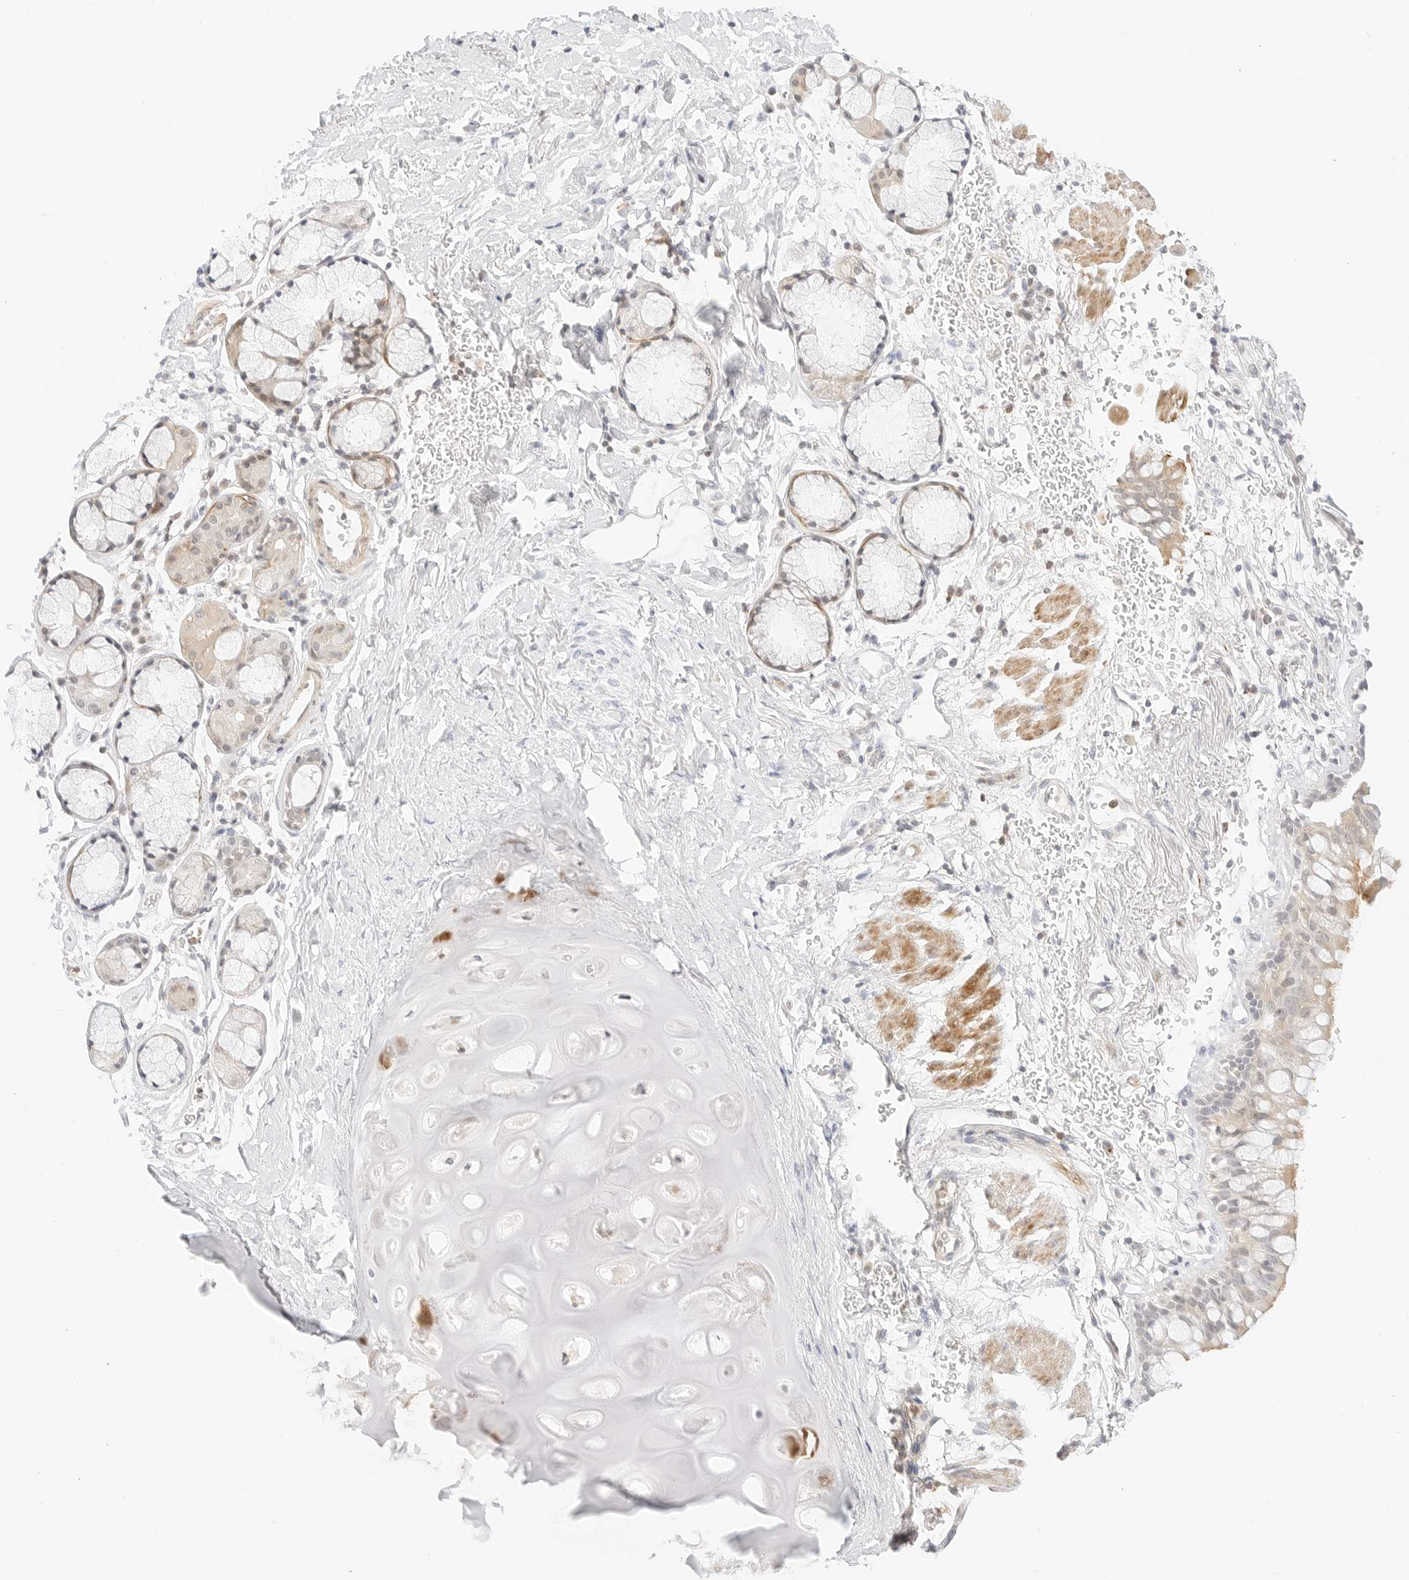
{"staining": {"intensity": "moderate", "quantity": "<25%", "location": "cytoplasmic/membranous"}, "tissue": "bronchus", "cell_type": "Respiratory epithelial cells", "image_type": "normal", "snomed": [{"axis": "morphology", "description": "Normal tissue, NOS"}, {"axis": "topography", "description": "Cartilage tissue"}, {"axis": "topography", "description": "Bronchus"}], "caption": "Immunohistochemical staining of benign human bronchus demonstrates low levels of moderate cytoplasmic/membranous staining in about <25% of respiratory epithelial cells. The protein of interest is stained brown, and the nuclei are stained in blue (DAB IHC with brightfield microscopy, high magnification).", "gene": "GNAS", "patient": {"sex": "female", "age": 53}}